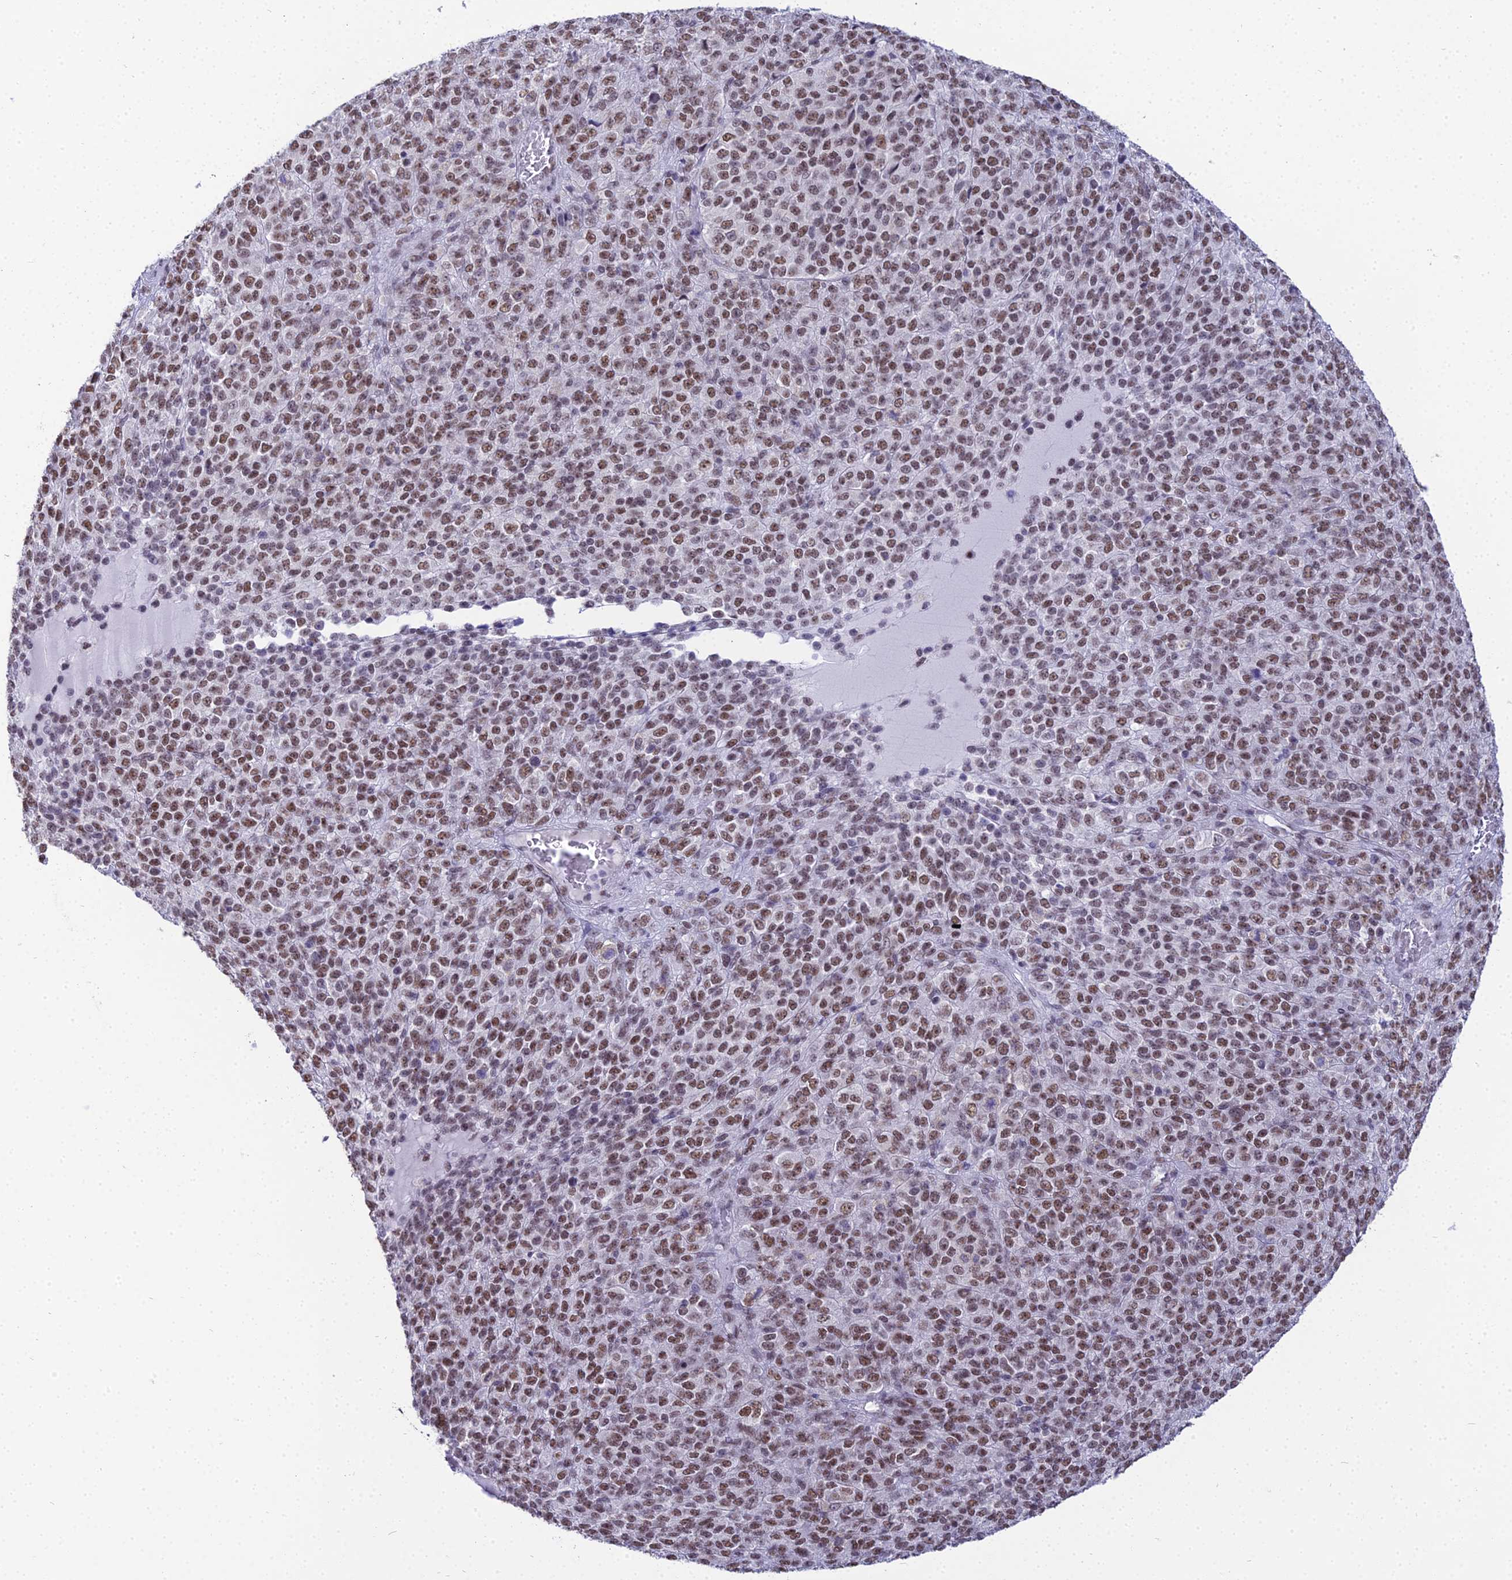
{"staining": {"intensity": "moderate", "quantity": ">75%", "location": "nuclear"}, "tissue": "melanoma", "cell_type": "Tumor cells", "image_type": "cancer", "snomed": [{"axis": "morphology", "description": "Malignant melanoma, Metastatic site"}, {"axis": "topography", "description": "Brain"}], "caption": "This micrograph shows IHC staining of melanoma, with medium moderate nuclear positivity in about >75% of tumor cells.", "gene": "RBM12", "patient": {"sex": "female", "age": 56}}